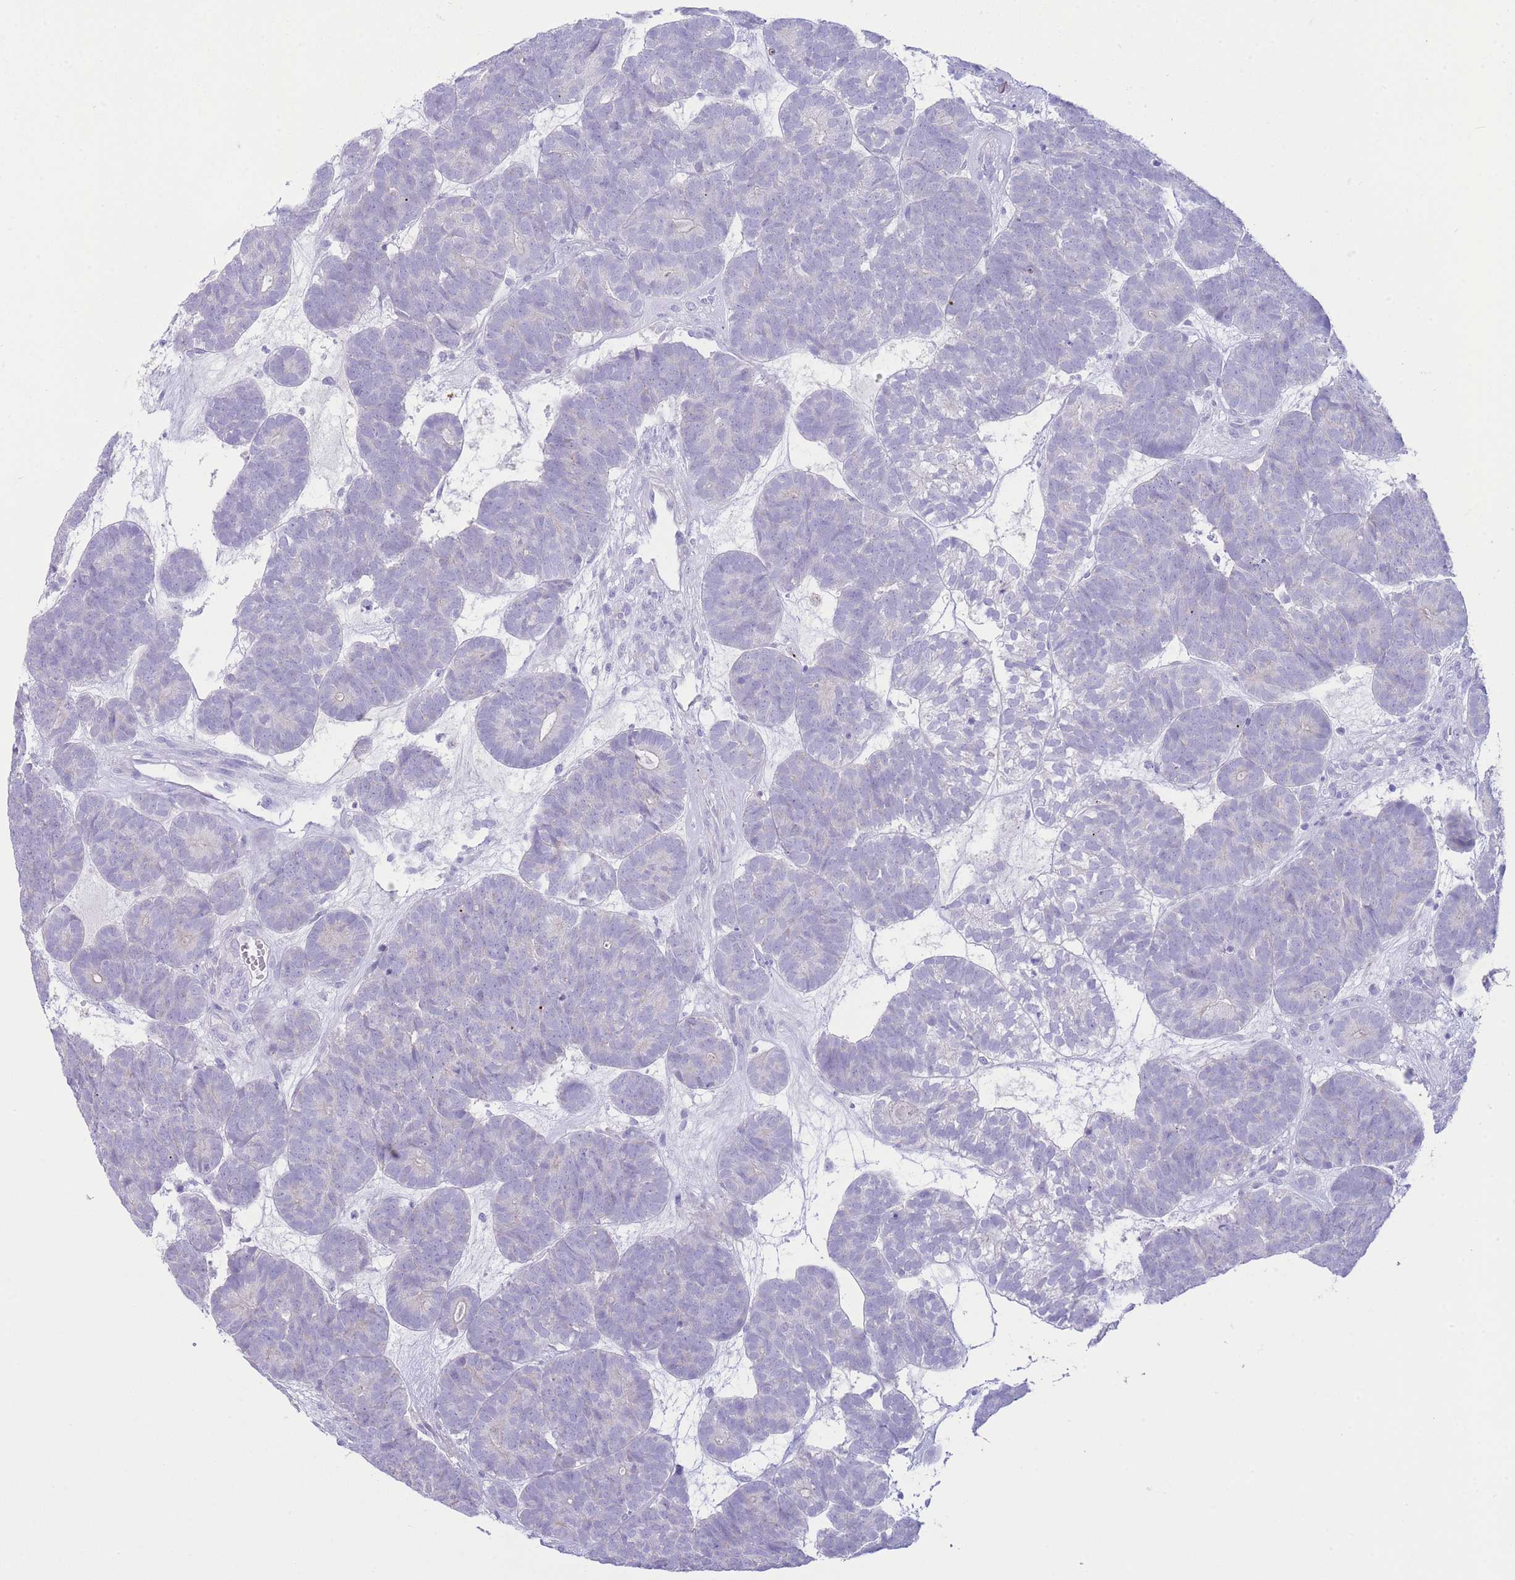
{"staining": {"intensity": "negative", "quantity": "none", "location": "none"}, "tissue": "head and neck cancer", "cell_type": "Tumor cells", "image_type": "cancer", "snomed": [{"axis": "morphology", "description": "Adenocarcinoma, NOS"}, {"axis": "topography", "description": "Head-Neck"}], "caption": "Human adenocarcinoma (head and neck) stained for a protein using immunohistochemistry exhibits no positivity in tumor cells.", "gene": "VWA8", "patient": {"sex": "female", "age": 81}}